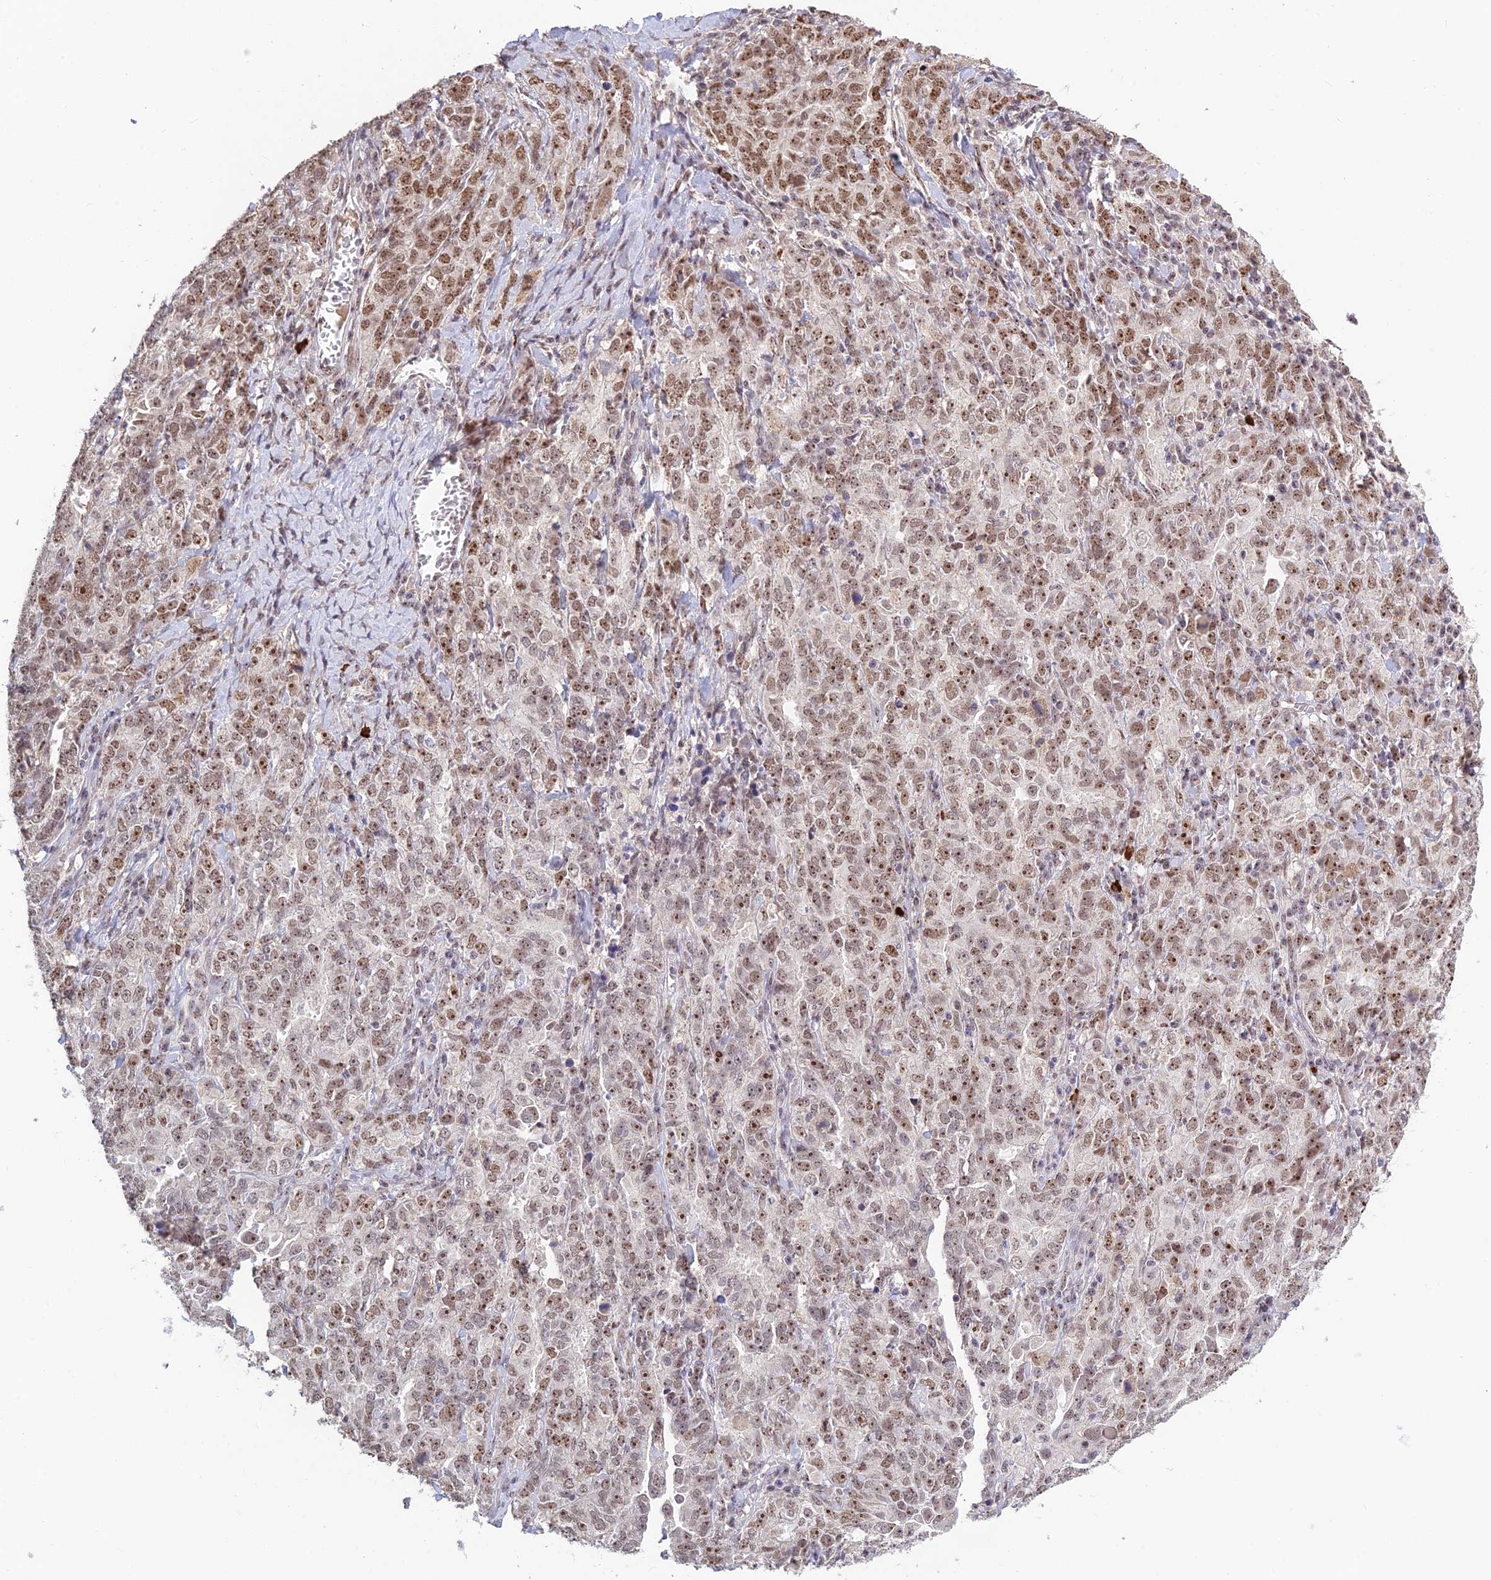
{"staining": {"intensity": "moderate", "quantity": ">75%", "location": "nuclear"}, "tissue": "ovarian cancer", "cell_type": "Tumor cells", "image_type": "cancer", "snomed": [{"axis": "morphology", "description": "Carcinoma, endometroid"}, {"axis": "topography", "description": "Ovary"}], "caption": "IHC photomicrograph of neoplastic tissue: ovarian cancer (endometroid carcinoma) stained using IHC exhibits medium levels of moderate protein expression localized specifically in the nuclear of tumor cells, appearing as a nuclear brown color.", "gene": "POLR1G", "patient": {"sex": "female", "age": 62}}